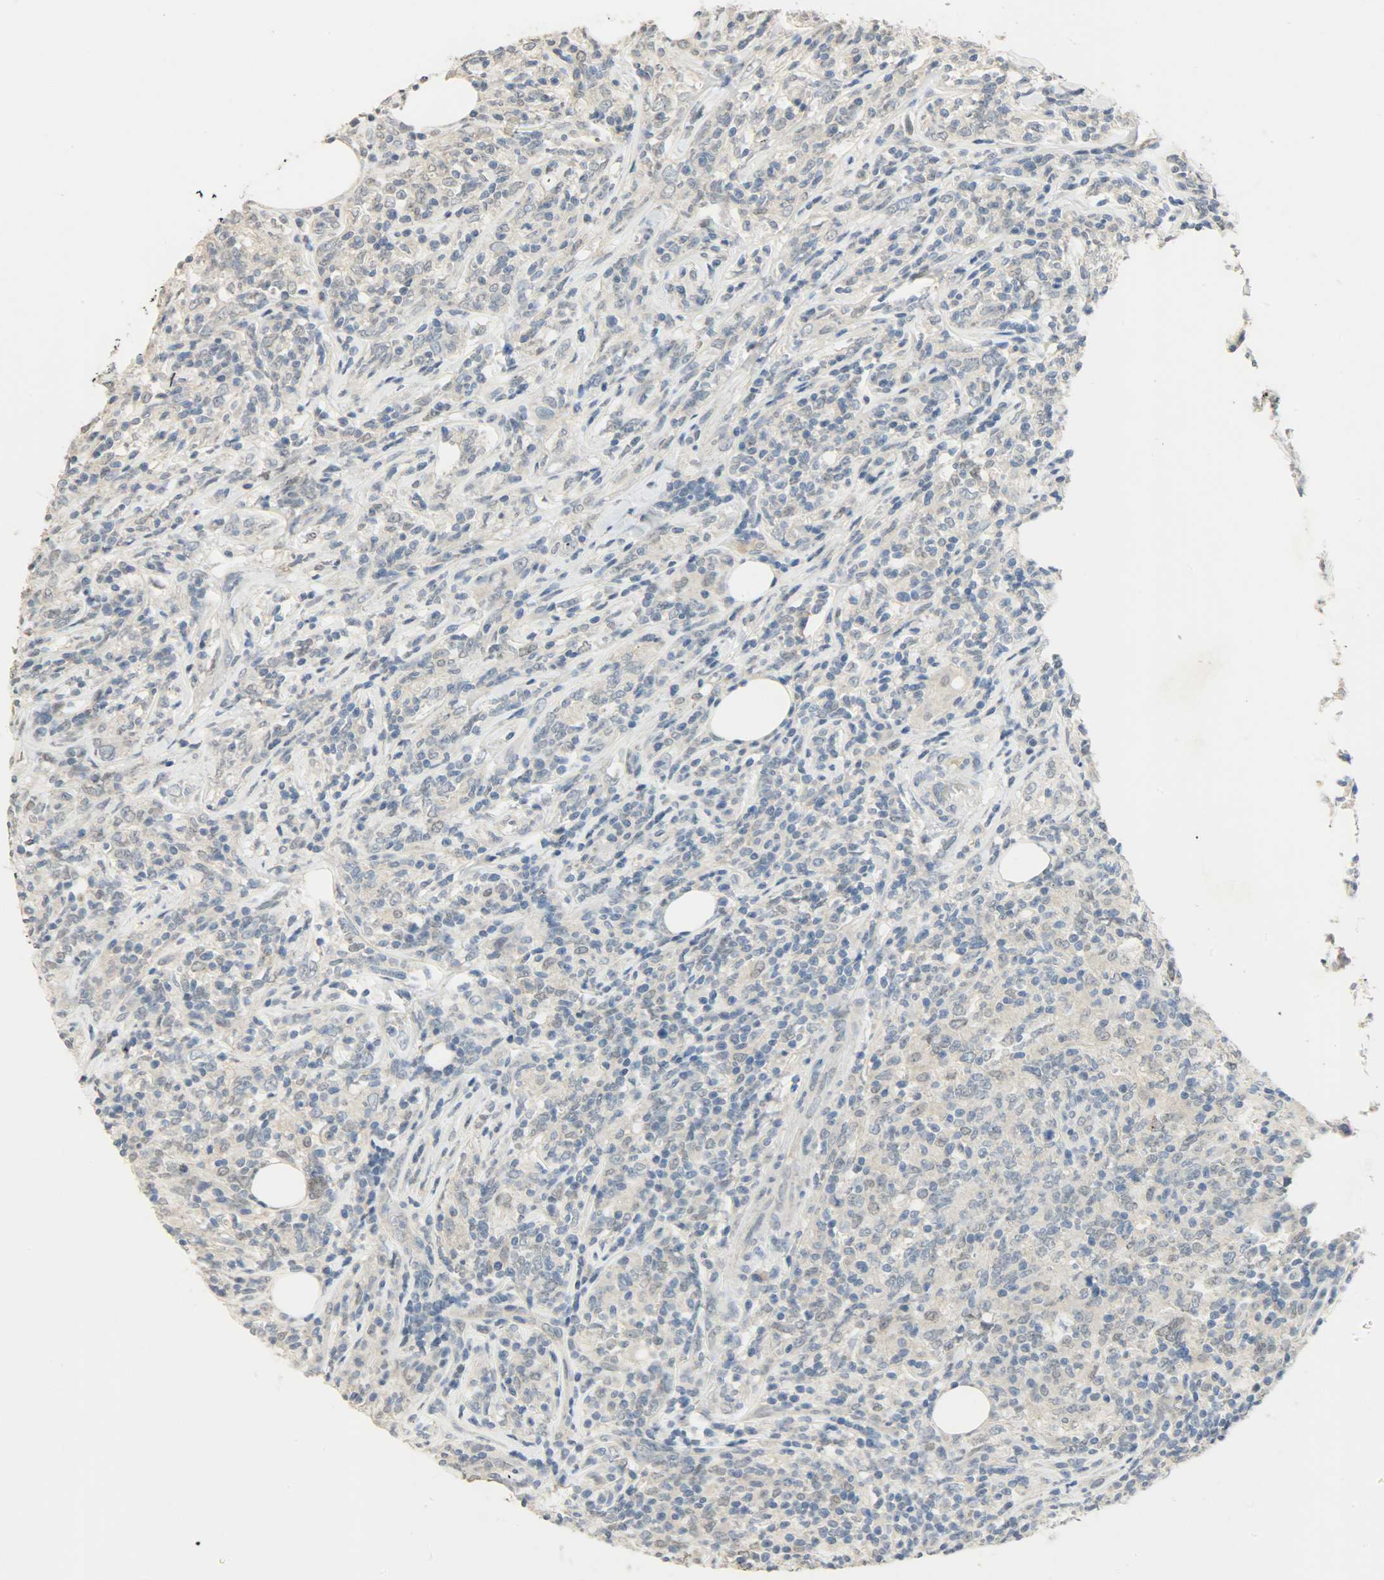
{"staining": {"intensity": "negative", "quantity": "none", "location": "none"}, "tissue": "lymphoma", "cell_type": "Tumor cells", "image_type": "cancer", "snomed": [{"axis": "morphology", "description": "Malignant lymphoma, non-Hodgkin's type, High grade"}, {"axis": "topography", "description": "Lymph node"}], "caption": "Human lymphoma stained for a protein using IHC exhibits no staining in tumor cells.", "gene": "DNAJB6", "patient": {"sex": "female", "age": 84}}